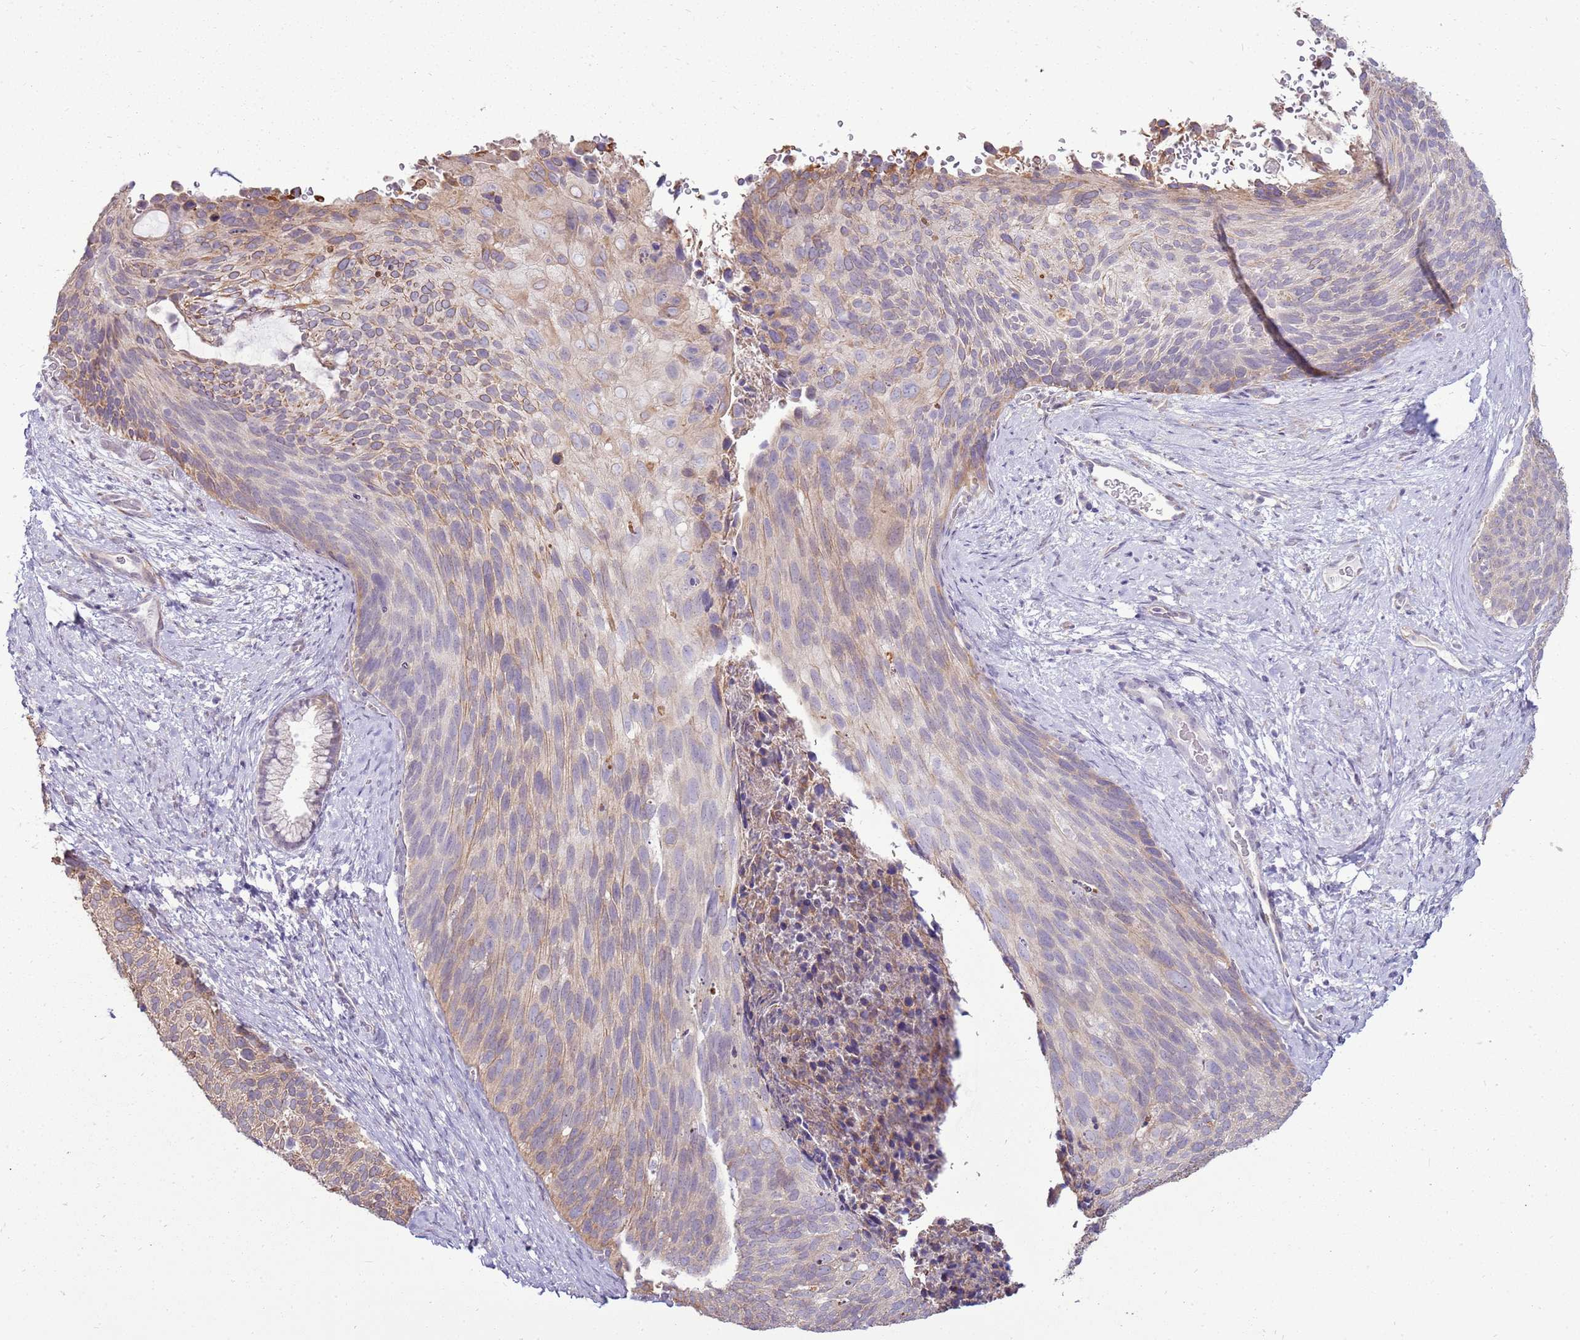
{"staining": {"intensity": "weak", "quantity": "25%-75%", "location": "cytoplasmic/membranous"}, "tissue": "cervical cancer", "cell_type": "Tumor cells", "image_type": "cancer", "snomed": [{"axis": "morphology", "description": "Squamous cell carcinoma, NOS"}, {"axis": "topography", "description": "Cervix"}], "caption": "Protein staining reveals weak cytoplasmic/membranous positivity in about 25%-75% of tumor cells in cervical cancer (squamous cell carcinoma).", "gene": "UGGT2", "patient": {"sex": "female", "age": 80}}